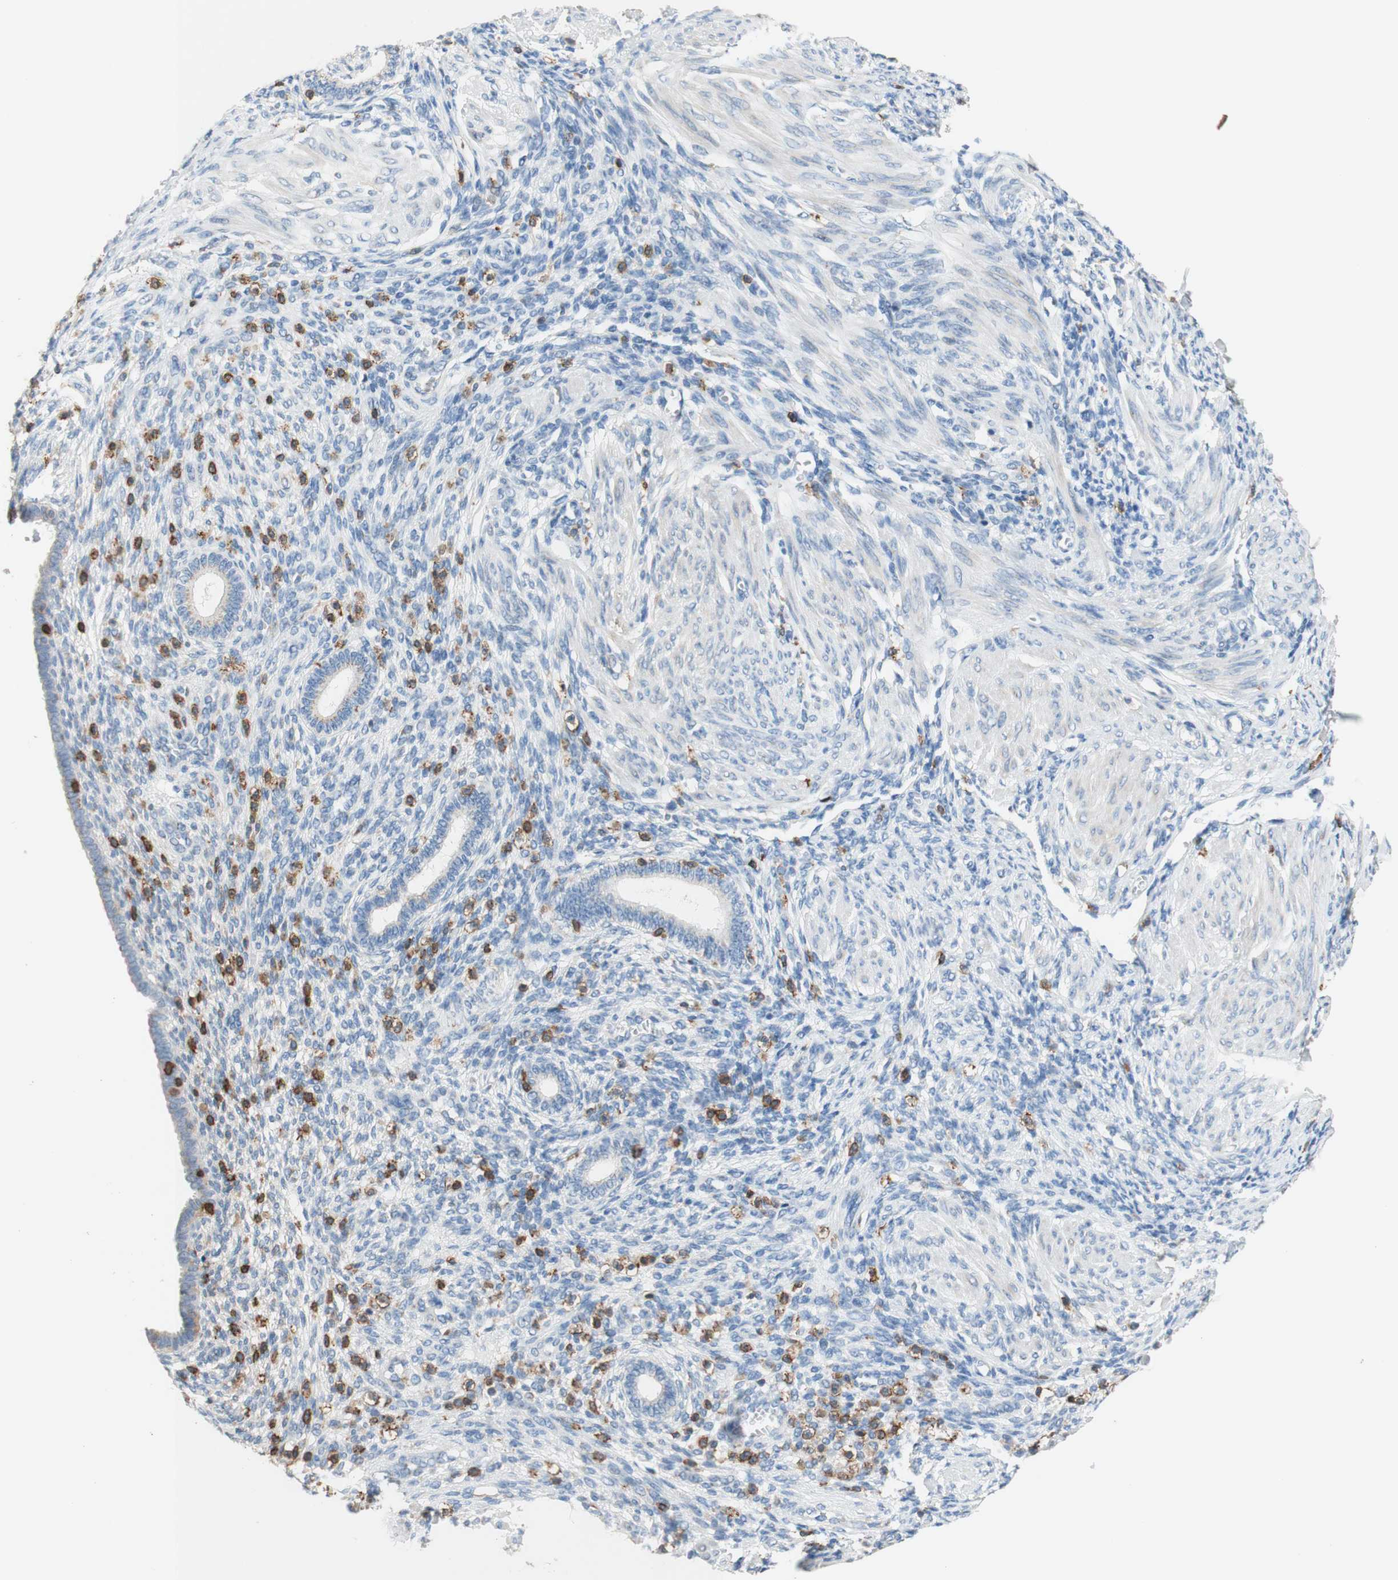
{"staining": {"intensity": "moderate", "quantity": "<25%", "location": "cytoplasmic/membranous"}, "tissue": "endometrium", "cell_type": "Cells in endometrial stroma", "image_type": "normal", "snomed": [{"axis": "morphology", "description": "Normal tissue, NOS"}, {"axis": "topography", "description": "Endometrium"}], "caption": "Protein expression by immunohistochemistry (IHC) displays moderate cytoplasmic/membranous staining in about <25% of cells in endometrial stroma in benign endometrium.", "gene": "SPINK6", "patient": {"sex": "female", "age": 72}}